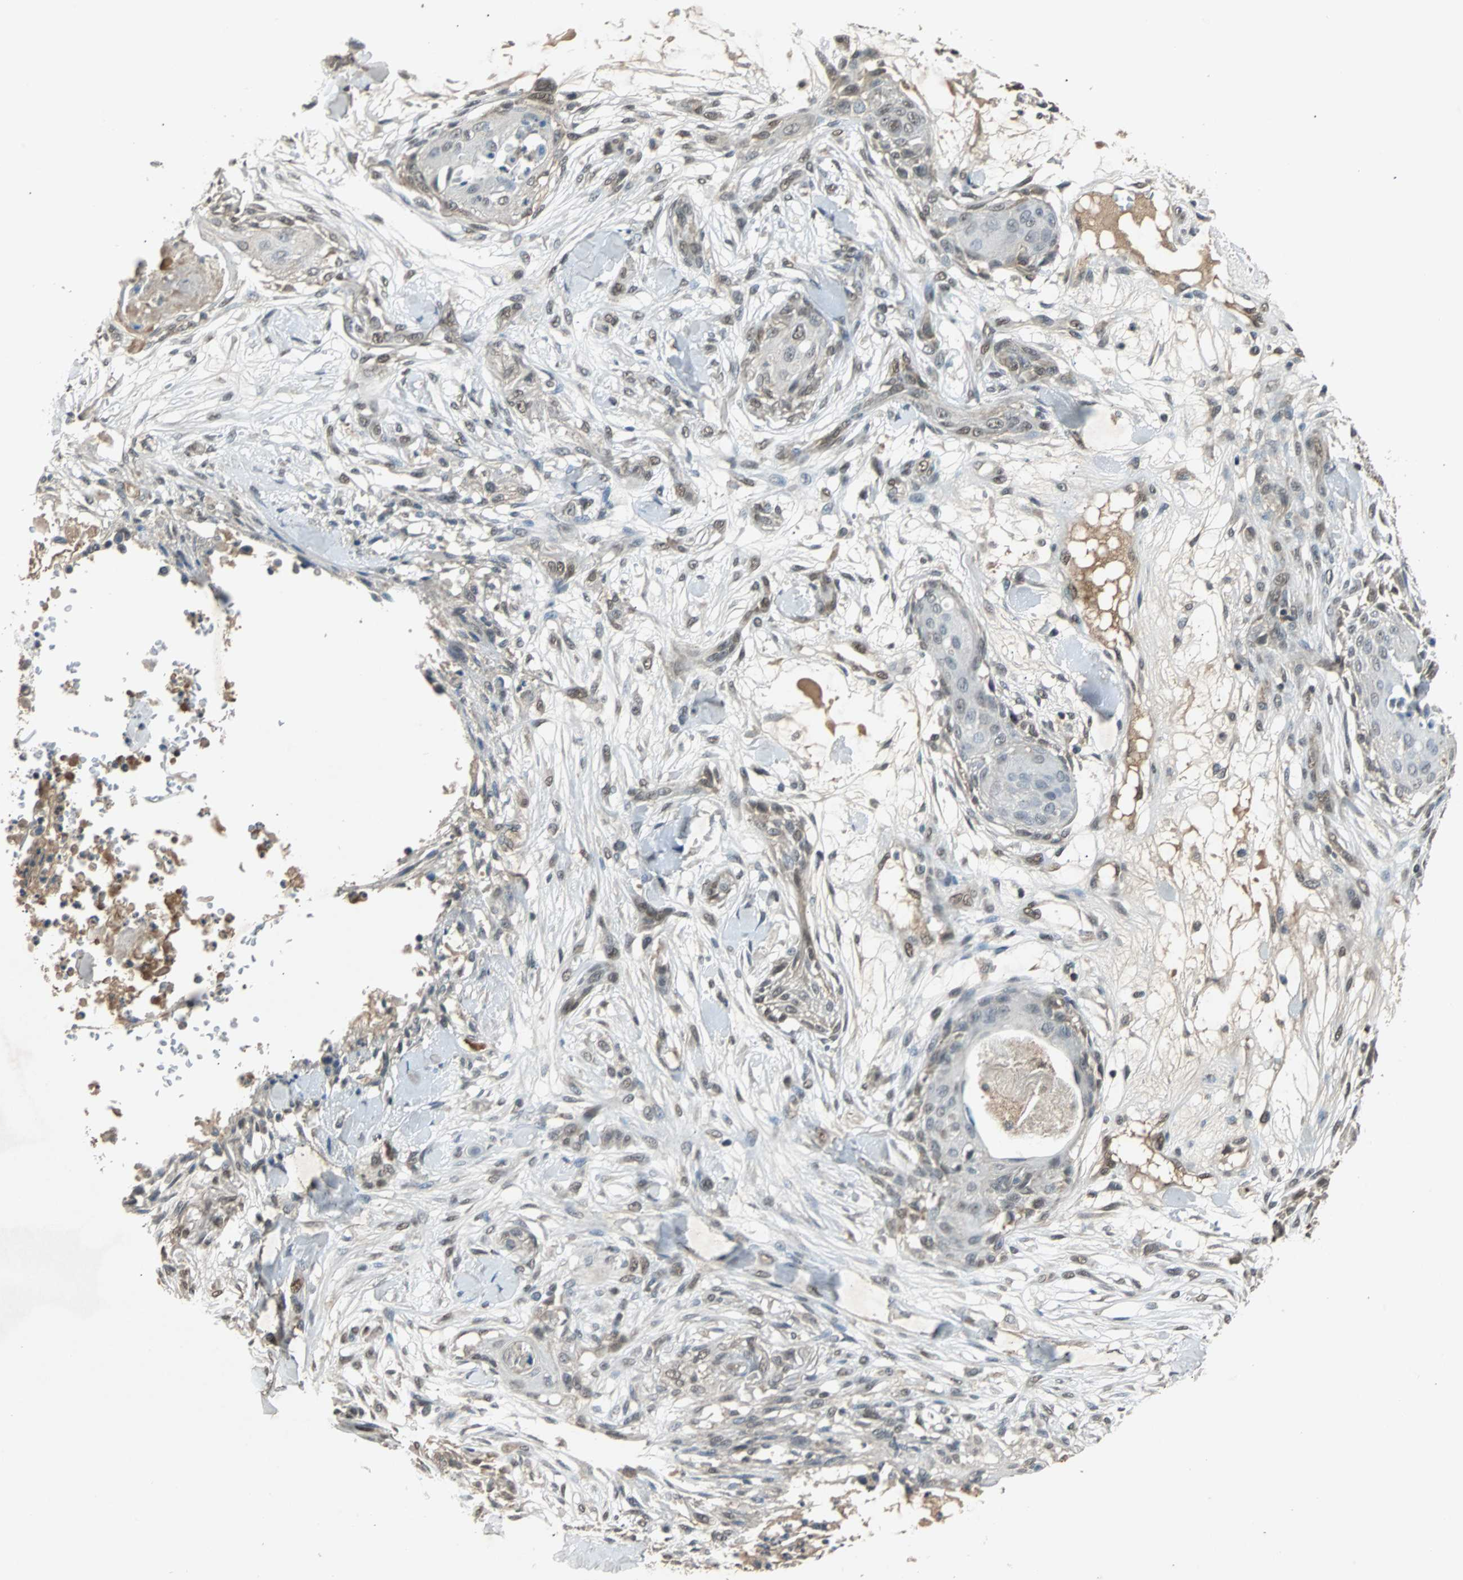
{"staining": {"intensity": "weak", "quantity": "25%-75%", "location": "cytoplasmic/membranous,nuclear"}, "tissue": "skin cancer", "cell_type": "Tumor cells", "image_type": "cancer", "snomed": [{"axis": "morphology", "description": "Squamous cell carcinoma, NOS"}, {"axis": "topography", "description": "Skin"}], "caption": "Skin cancer (squamous cell carcinoma) stained for a protein shows weak cytoplasmic/membranous and nuclear positivity in tumor cells.", "gene": "PHC1", "patient": {"sex": "female", "age": 59}}